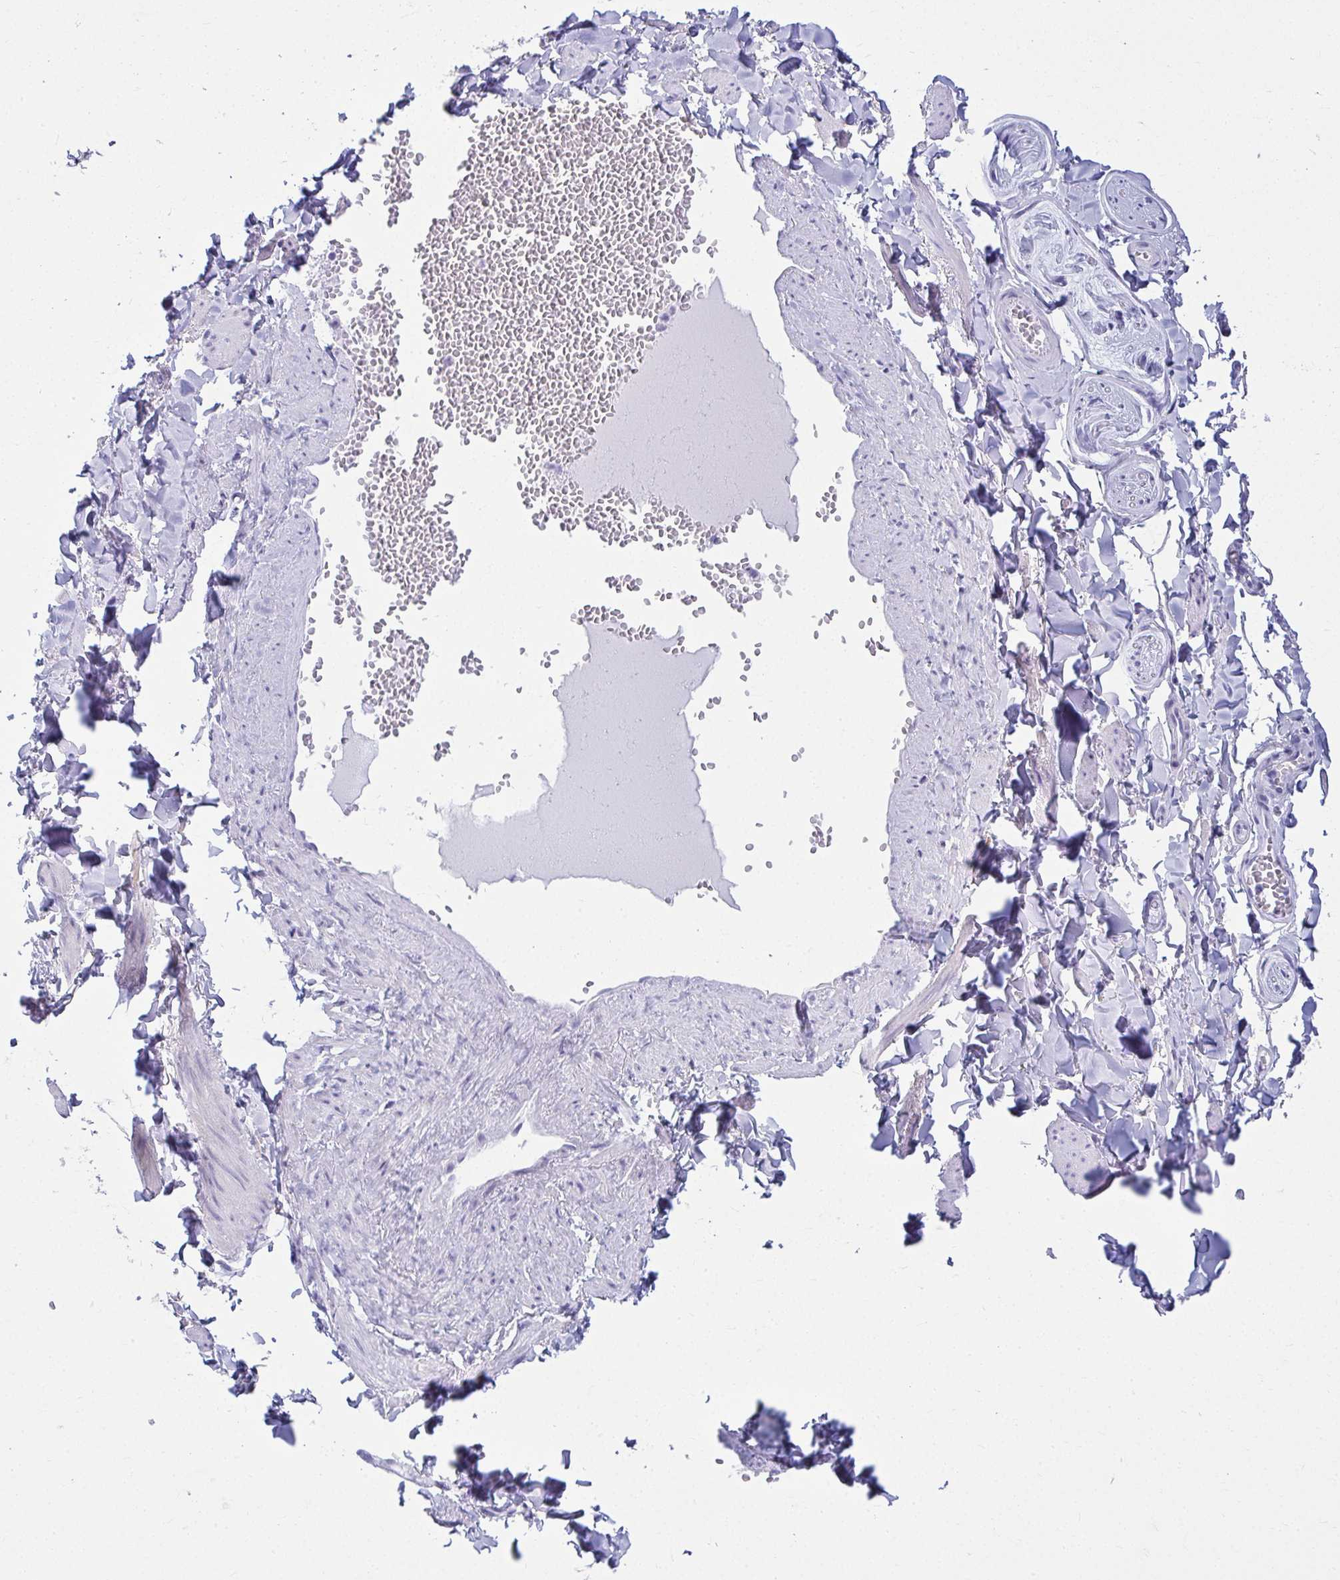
{"staining": {"intensity": "negative", "quantity": "none", "location": "none"}, "tissue": "adipose tissue", "cell_type": "Adipocytes", "image_type": "normal", "snomed": [{"axis": "morphology", "description": "Normal tissue, NOS"}, {"axis": "topography", "description": "Vulva"}, {"axis": "topography", "description": "Peripheral nerve tissue"}], "caption": "DAB immunohistochemical staining of benign human adipose tissue demonstrates no significant expression in adipocytes.", "gene": "CLGN", "patient": {"sex": "female", "age": 66}}